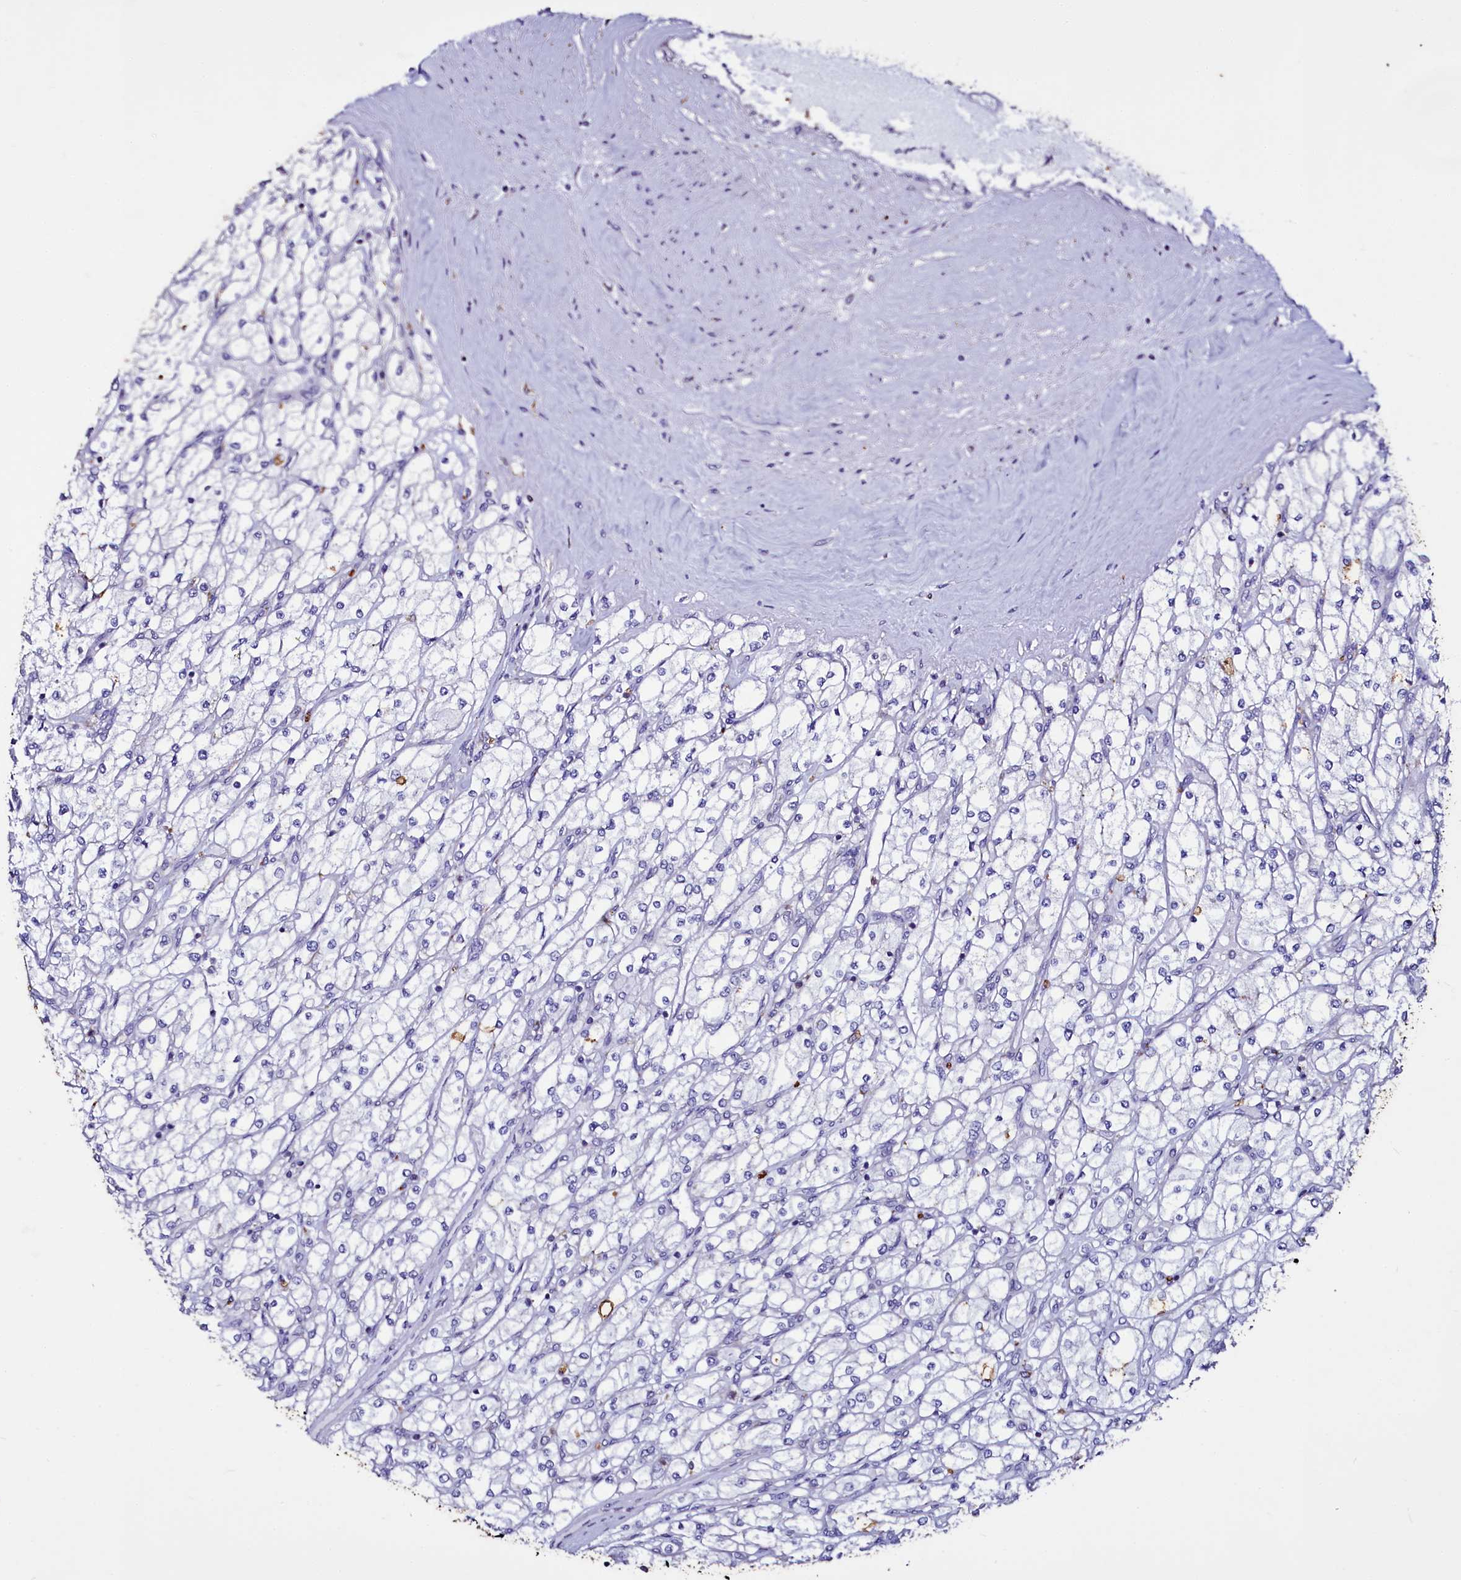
{"staining": {"intensity": "negative", "quantity": "none", "location": "none"}, "tissue": "renal cancer", "cell_type": "Tumor cells", "image_type": "cancer", "snomed": [{"axis": "morphology", "description": "Adenocarcinoma, NOS"}, {"axis": "topography", "description": "Kidney"}], "caption": "IHC of human adenocarcinoma (renal) demonstrates no positivity in tumor cells.", "gene": "SELENOT", "patient": {"sex": "male", "age": 80}}